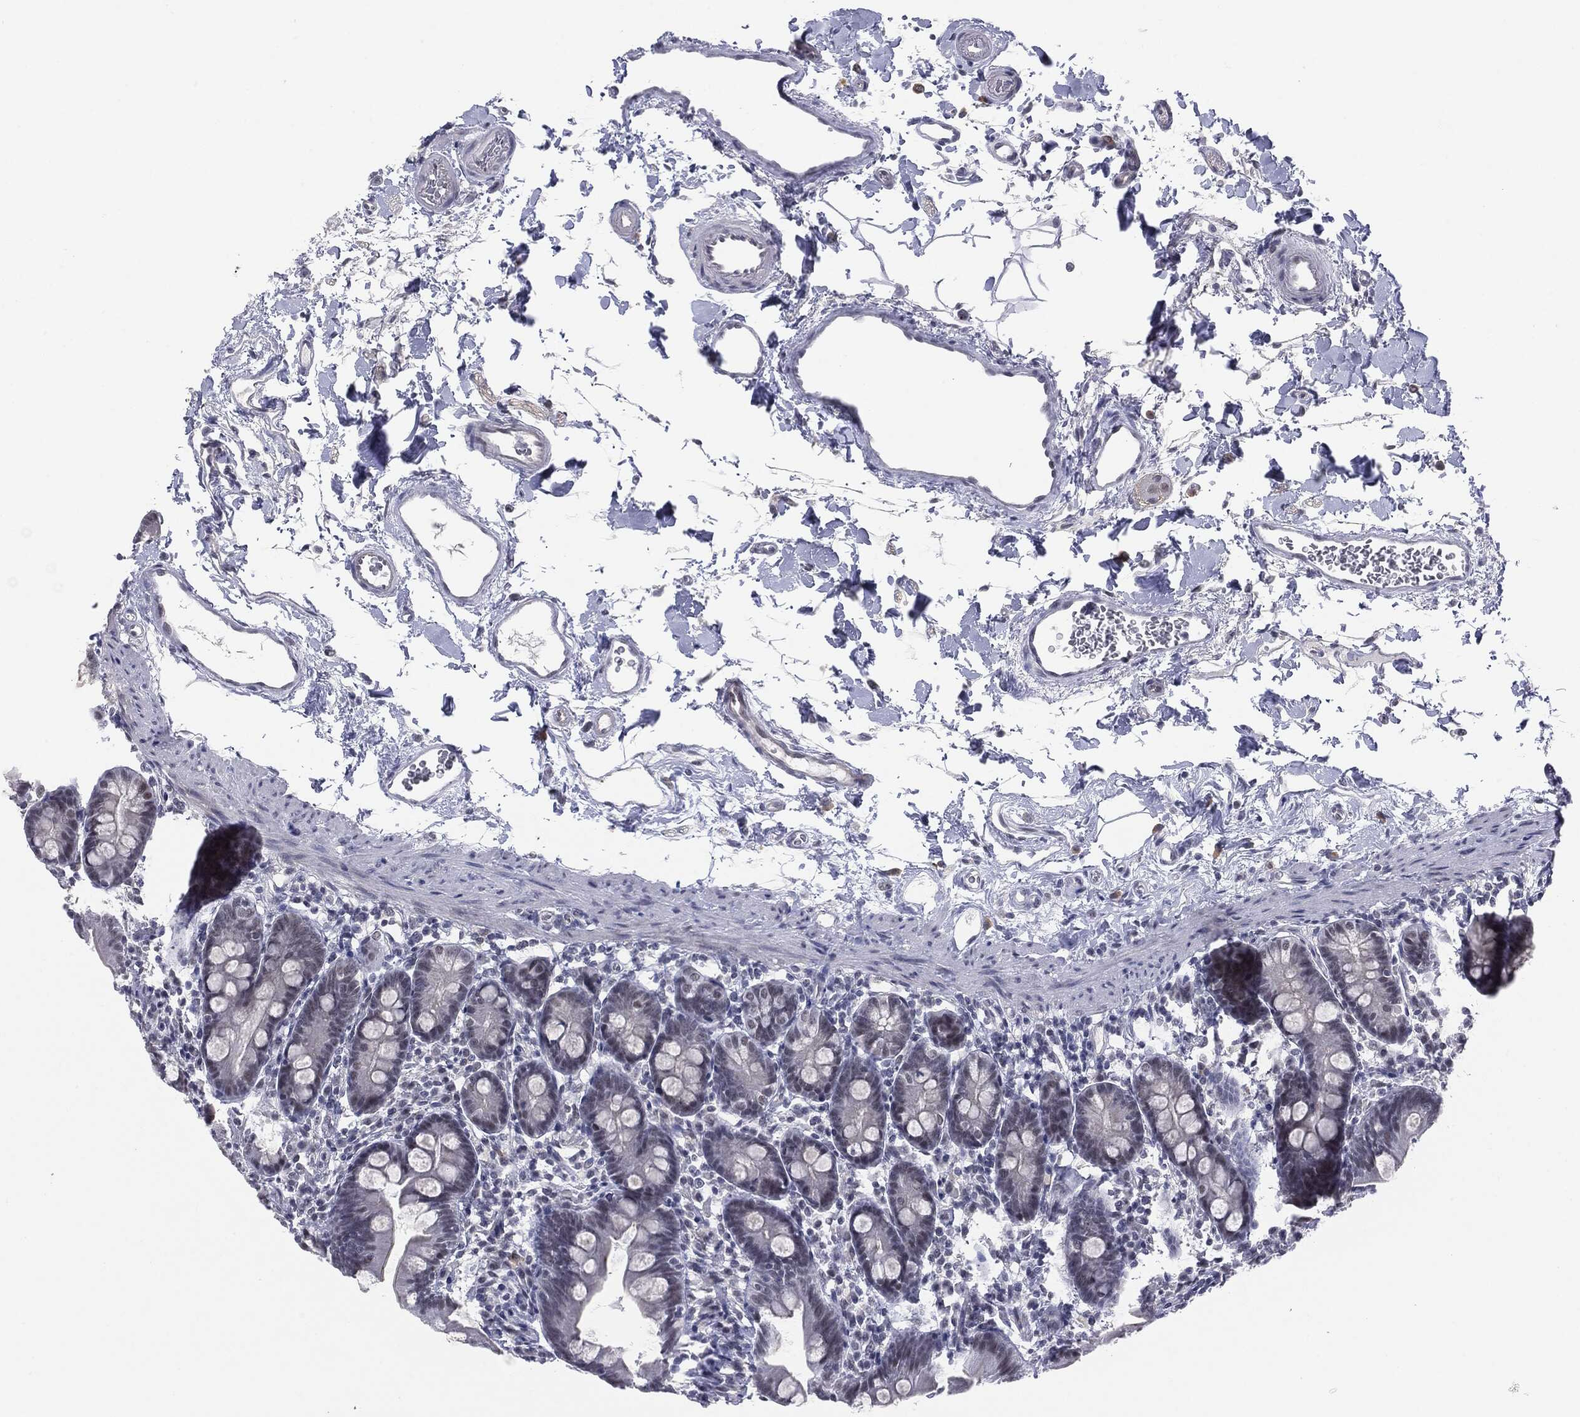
{"staining": {"intensity": "negative", "quantity": "none", "location": "none"}, "tissue": "small intestine", "cell_type": "Glandular cells", "image_type": "normal", "snomed": [{"axis": "morphology", "description": "Normal tissue, NOS"}, {"axis": "topography", "description": "Small intestine"}], "caption": "This is an IHC photomicrograph of unremarkable small intestine. There is no positivity in glandular cells.", "gene": "SLC5A5", "patient": {"sex": "female", "age": 44}}